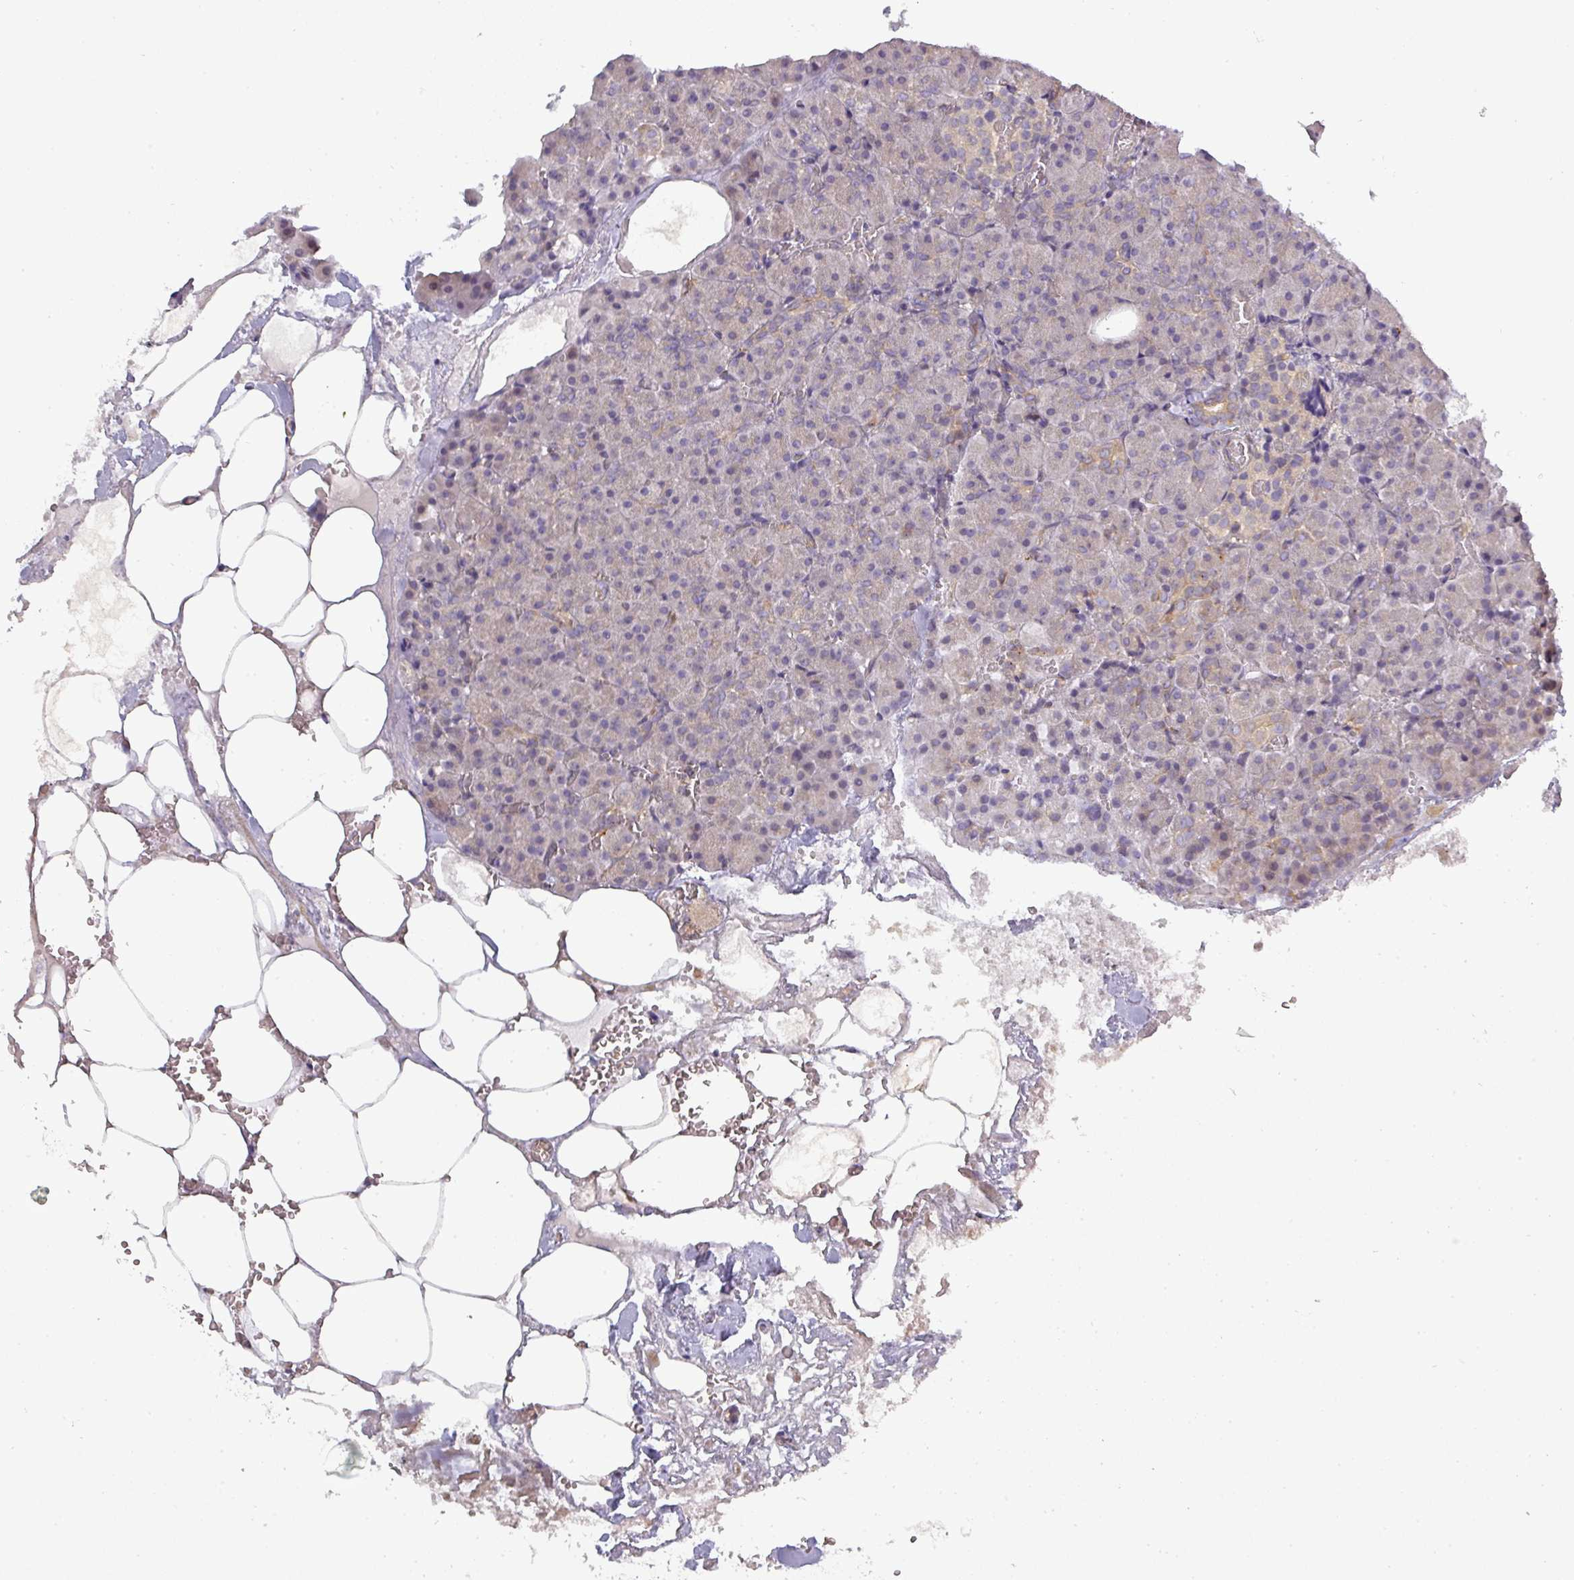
{"staining": {"intensity": "weak", "quantity": "<25%", "location": "cytoplasmic/membranous"}, "tissue": "pancreas", "cell_type": "Exocrine glandular cells", "image_type": "normal", "snomed": [{"axis": "morphology", "description": "Normal tissue, NOS"}, {"axis": "topography", "description": "Pancreas"}], "caption": "DAB (3,3'-diaminobenzidine) immunohistochemical staining of benign pancreas reveals no significant expression in exocrine glandular cells.", "gene": "NIN", "patient": {"sex": "female", "age": 74}}